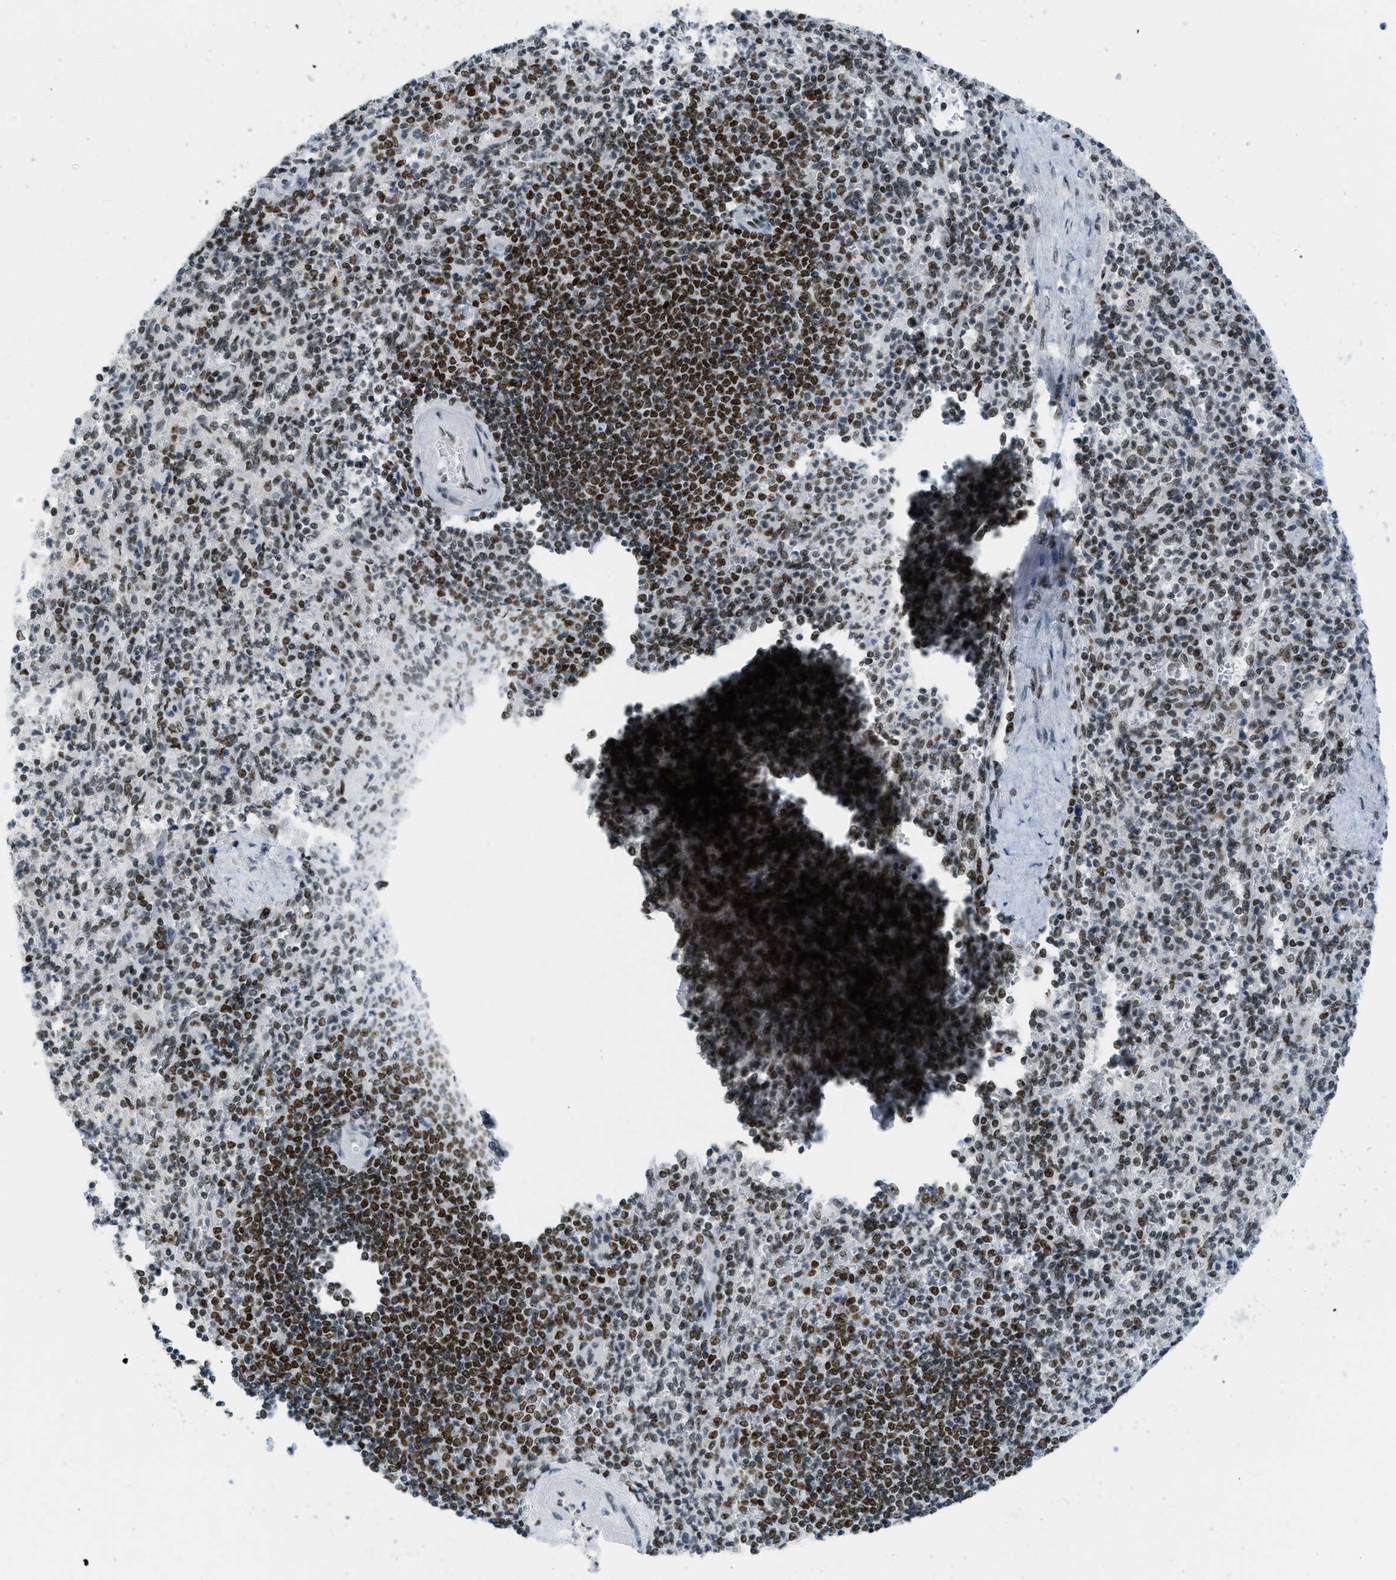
{"staining": {"intensity": "moderate", "quantity": "25%-75%", "location": "nuclear"}, "tissue": "spleen", "cell_type": "Cells in red pulp", "image_type": "normal", "snomed": [{"axis": "morphology", "description": "Normal tissue, NOS"}, {"axis": "topography", "description": "Spleen"}], "caption": "A brown stain shows moderate nuclear expression of a protein in cells in red pulp of normal spleen. (Brightfield microscopy of DAB IHC at high magnification).", "gene": "URB1", "patient": {"sex": "female", "age": 74}}